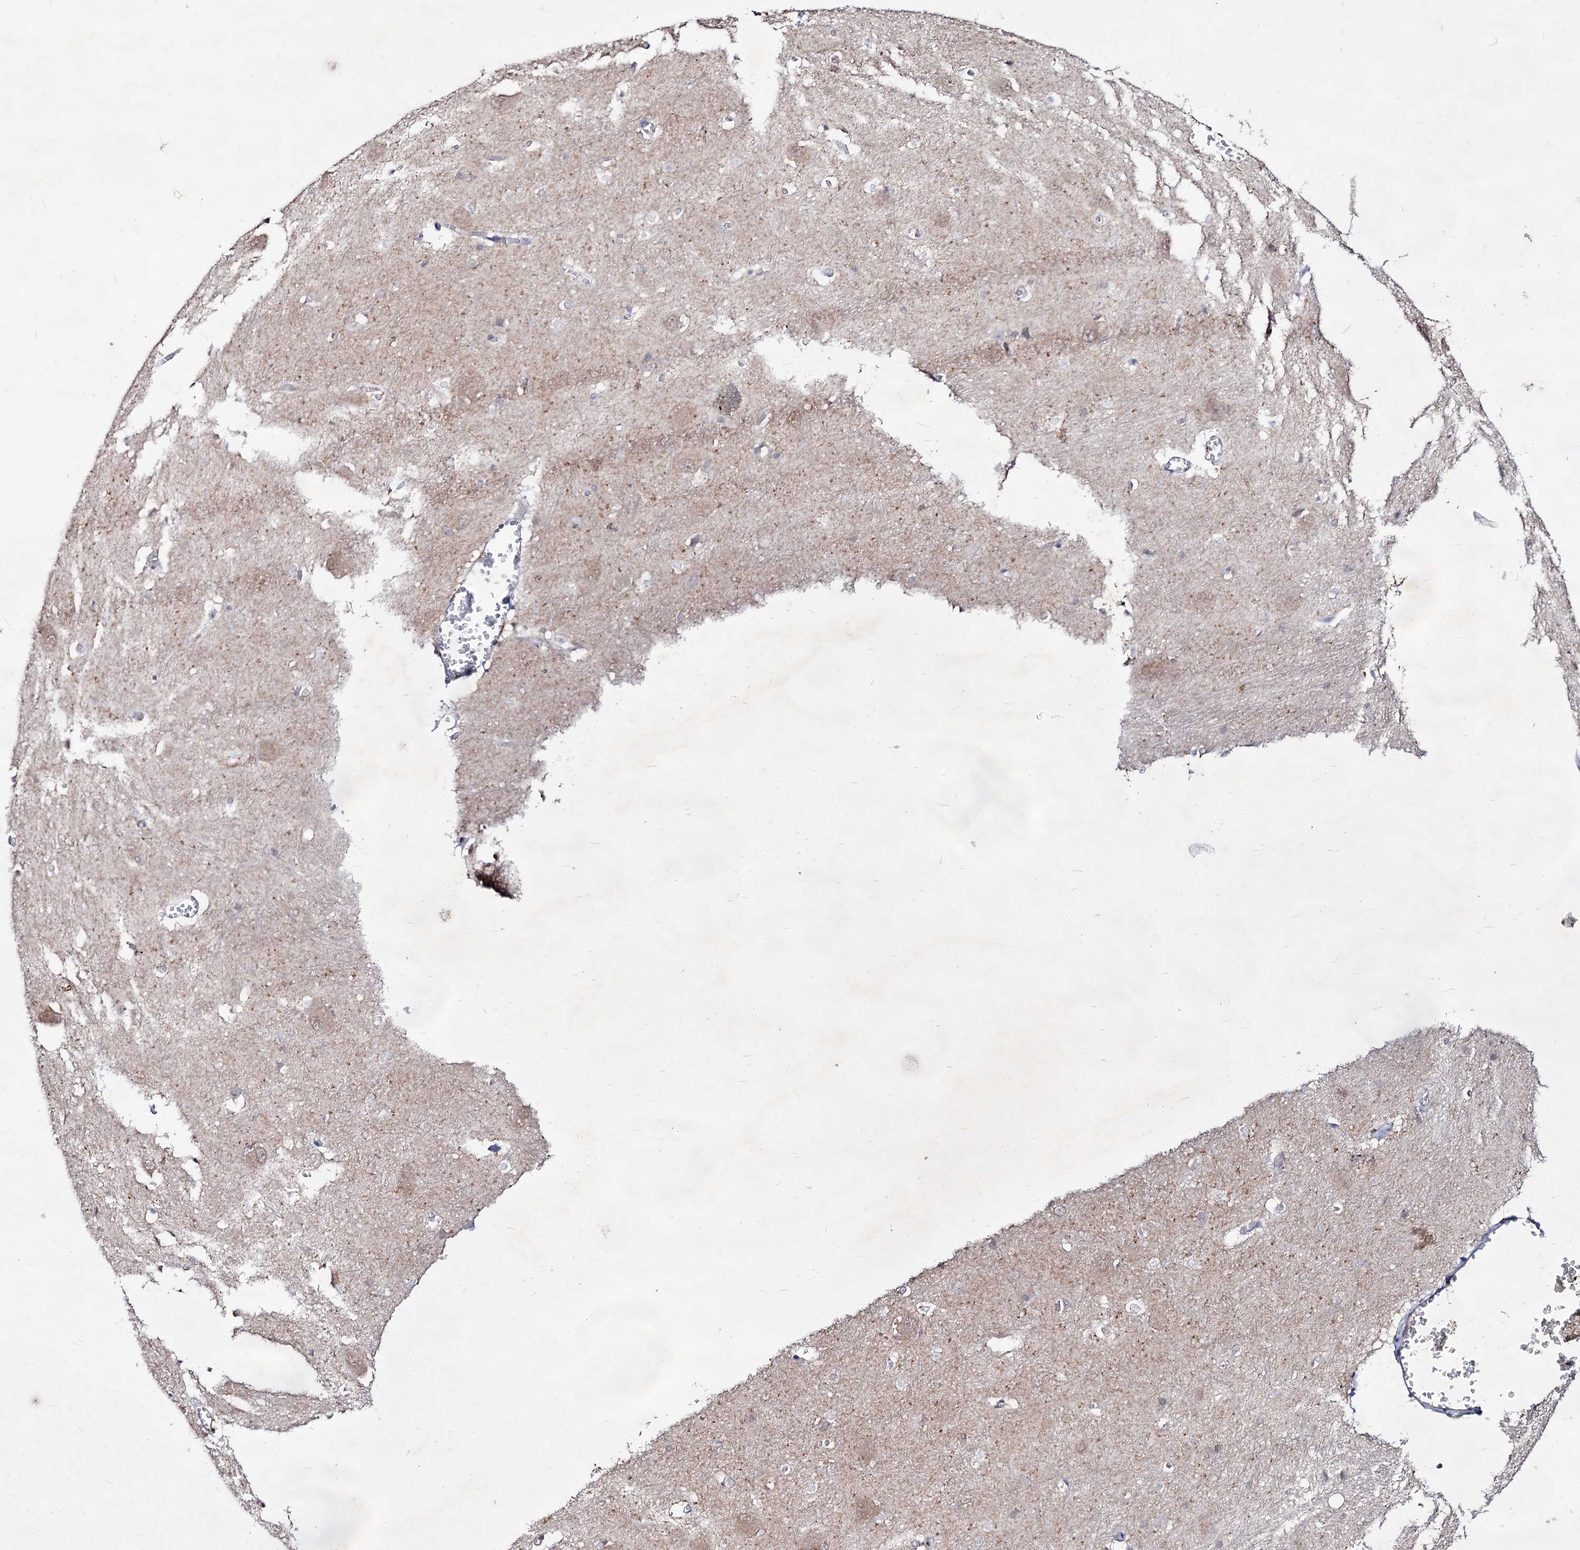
{"staining": {"intensity": "negative", "quantity": "none", "location": "none"}, "tissue": "caudate", "cell_type": "Glial cells", "image_type": "normal", "snomed": [{"axis": "morphology", "description": "Normal tissue, NOS"}, {"axis": "topography", "description": "Lateral ventricle wall"}], "caption": "Immunohistochemical staining of normal human caudate demonstrates no significant staining in glial cells. (Brightfield microscopy of DAB (3,3'-diaminobenzidine) immunohistochemistry at high magnification).", "gene": "ARFIP2", "patient": {"sex": "male", "age": 37}}